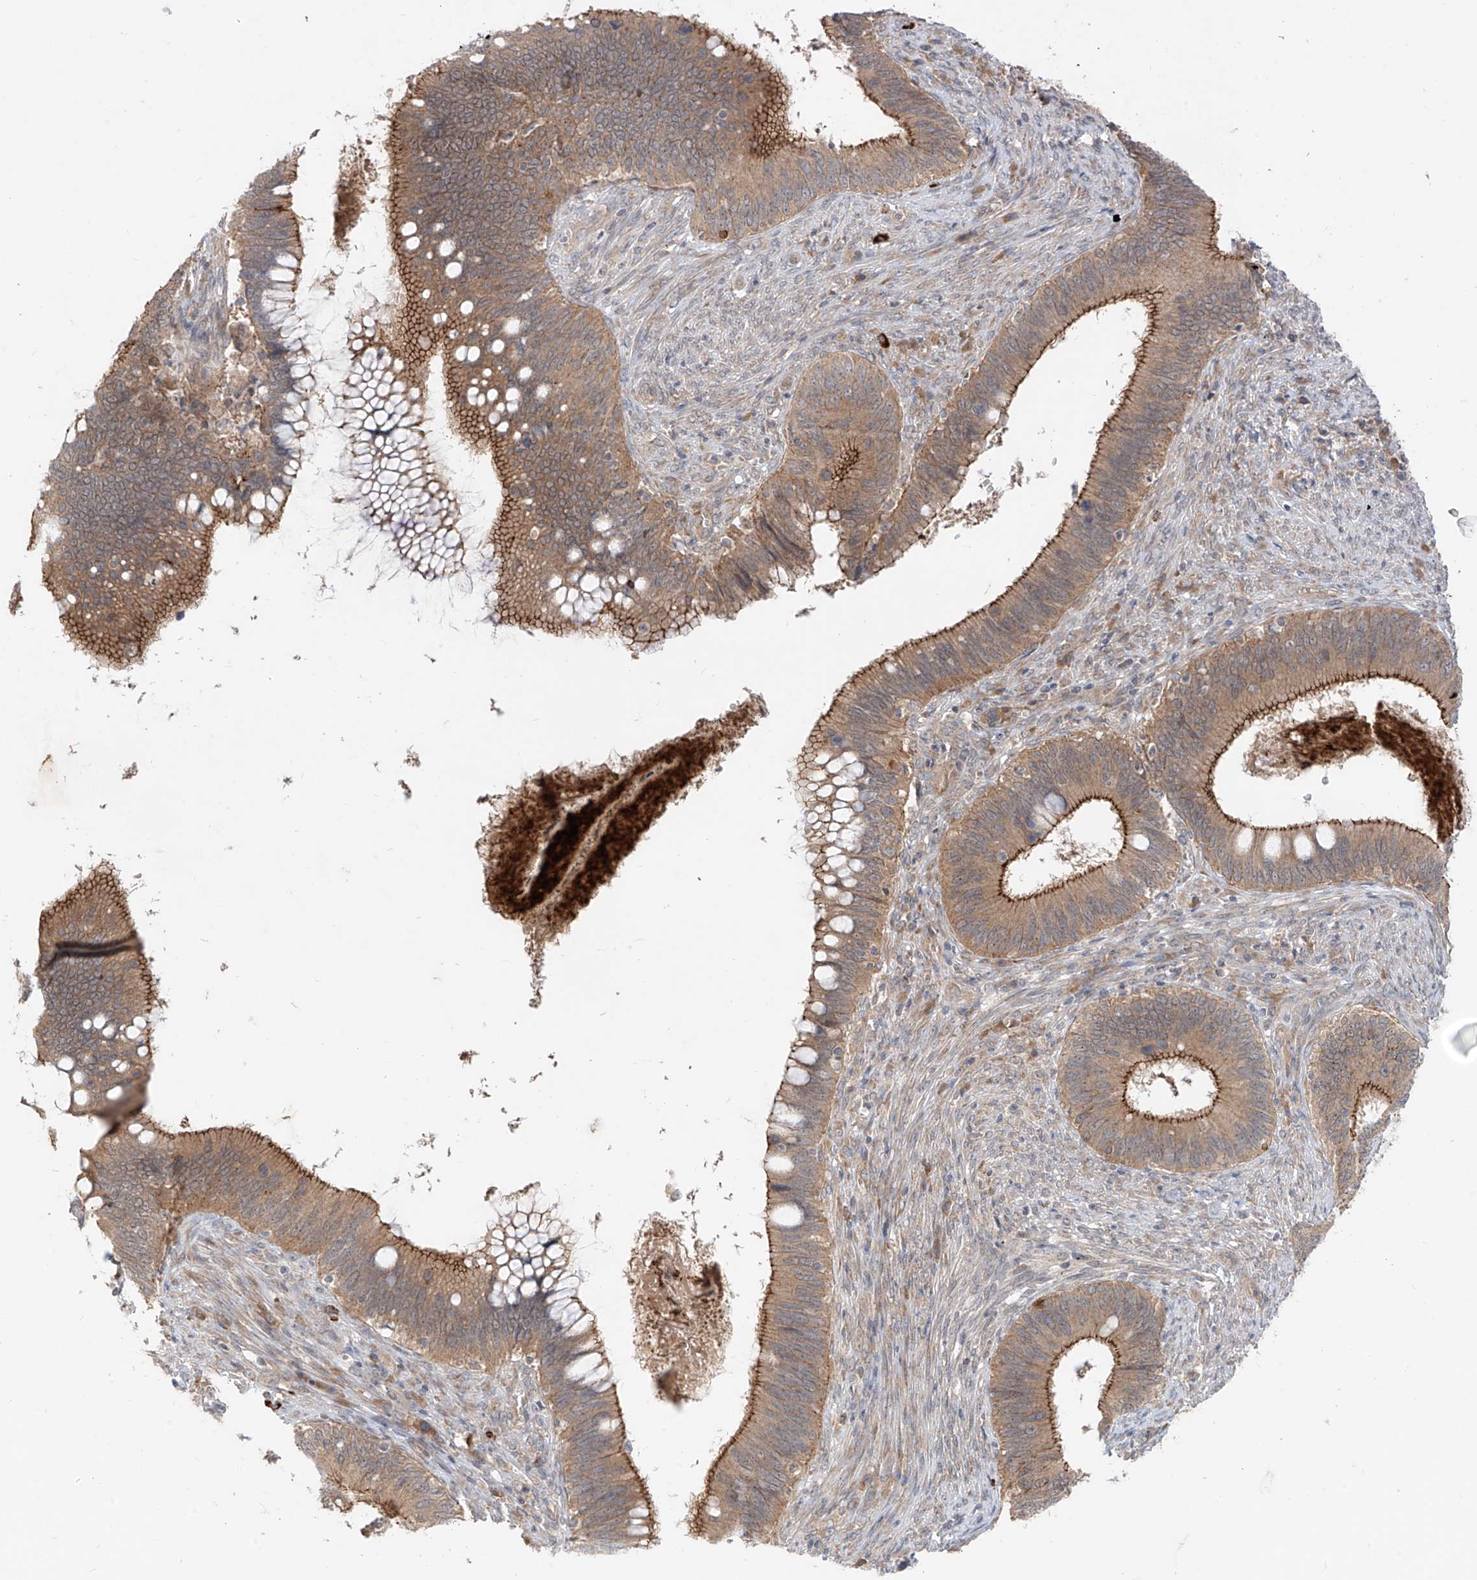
{"staining": {"intensity": "moderate", "quantity": ">75%", "location": "cytoplasmic/membranous"}, "tissue": "cervical cancer", "cell_type": "Tumor cells", "image_type": "cancer", "snomed": [{"axis": "morphology", "description": "Adenocarcinoma, NOS"}, {"axis": "topography", "description": "Cervix"}], "caption": "The image reveals staining of cervical adenocarcinoma, revealing moderate cytoplasmic/membranous protein positivity (brown color) within tumor cells.", "gene": "MTUS2", "patient": {"sex": "female", "age": 42}}